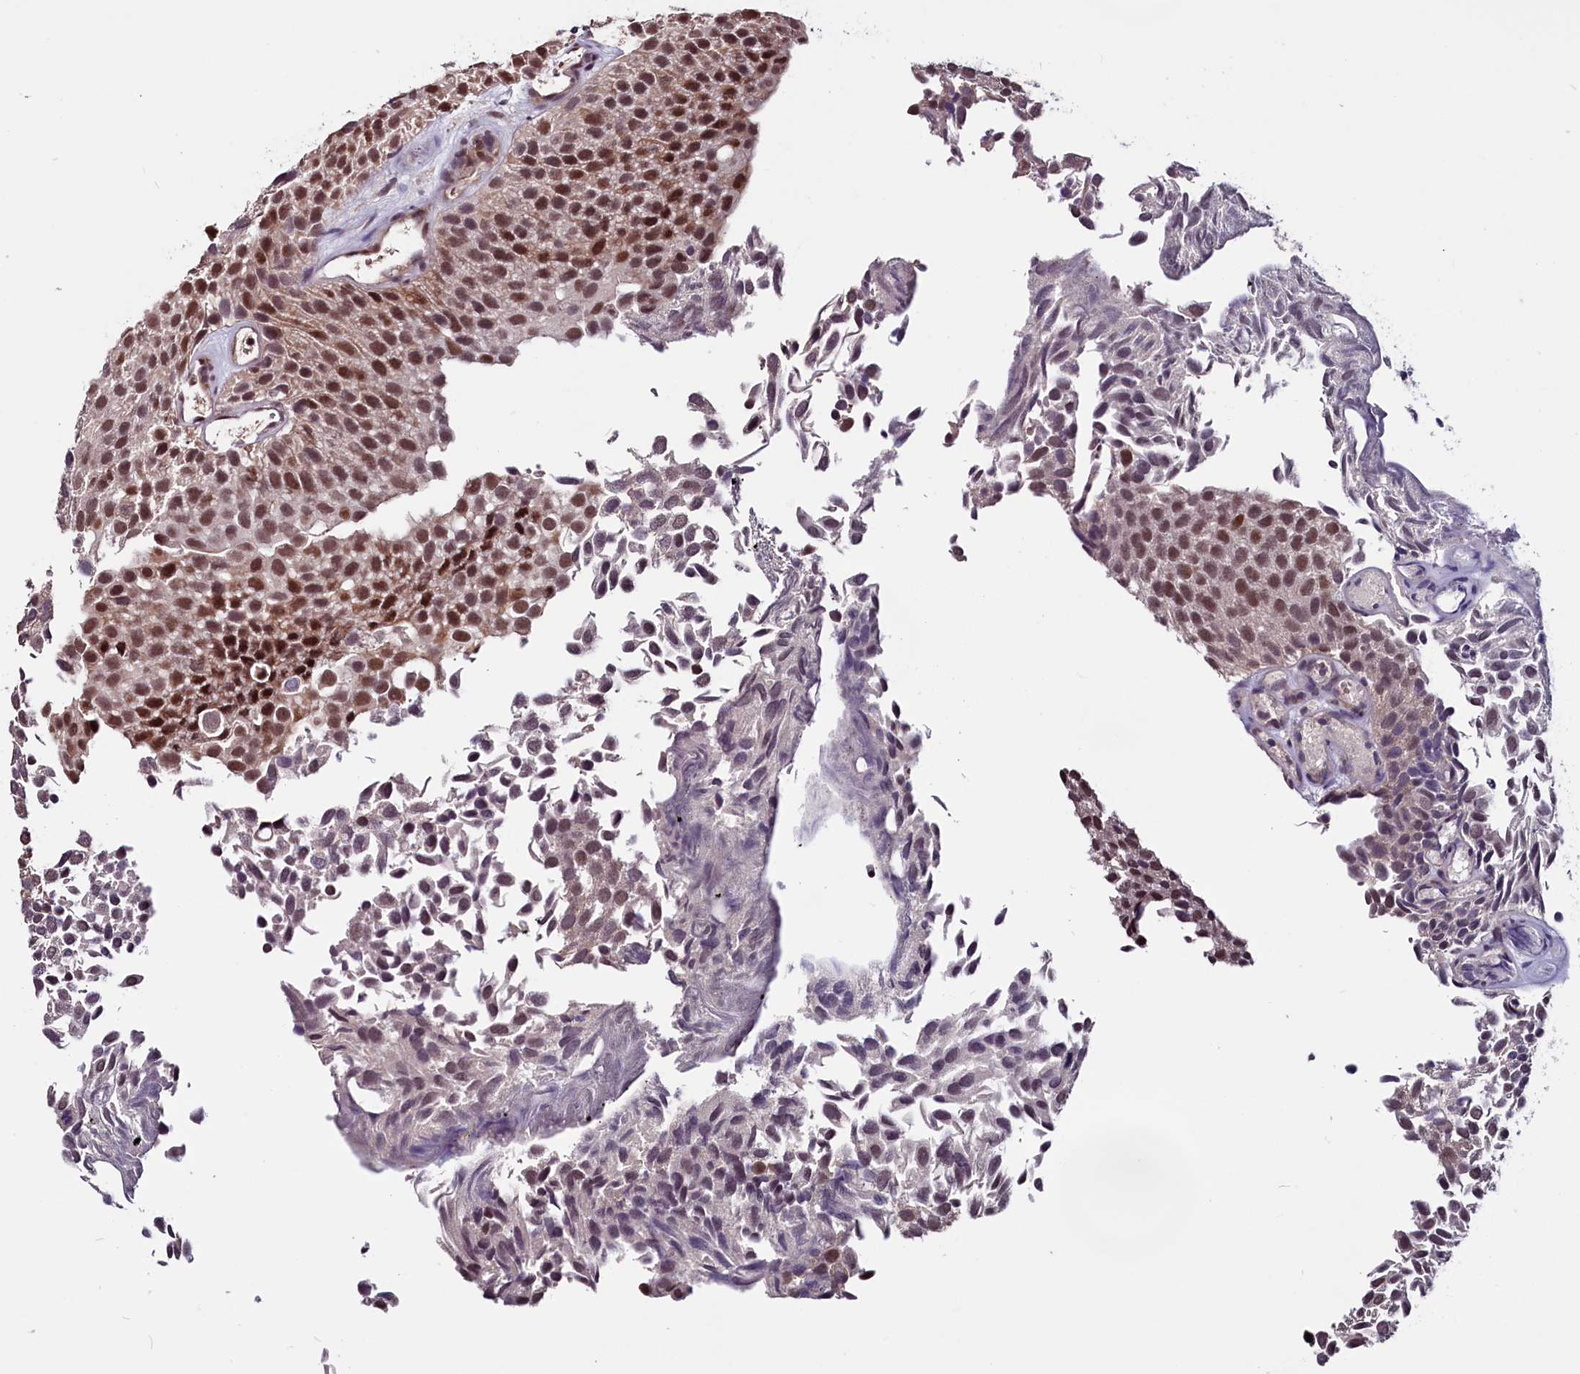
{"staining": {"intensity": "strong", "quantity": ">75%", "location": "nuclear"}, "tissue": "urothelial cancer", "cell_type": "Tumor cells", "image_type": "cancer", "snomed": [{"axis": "morphology", "description": "Urothelial carcinoma, Low grade"}, {"axis": "topography", "description": "Urinary bladder"}], "caption": "Immunohistochemical staining of urothelial carcinoma (low-grade) shows high levels of strong nuclear positivity in approximately >75% of tumor cells.", "gene": "RNMT", "patient": {"sex": "male", "age": 89}}